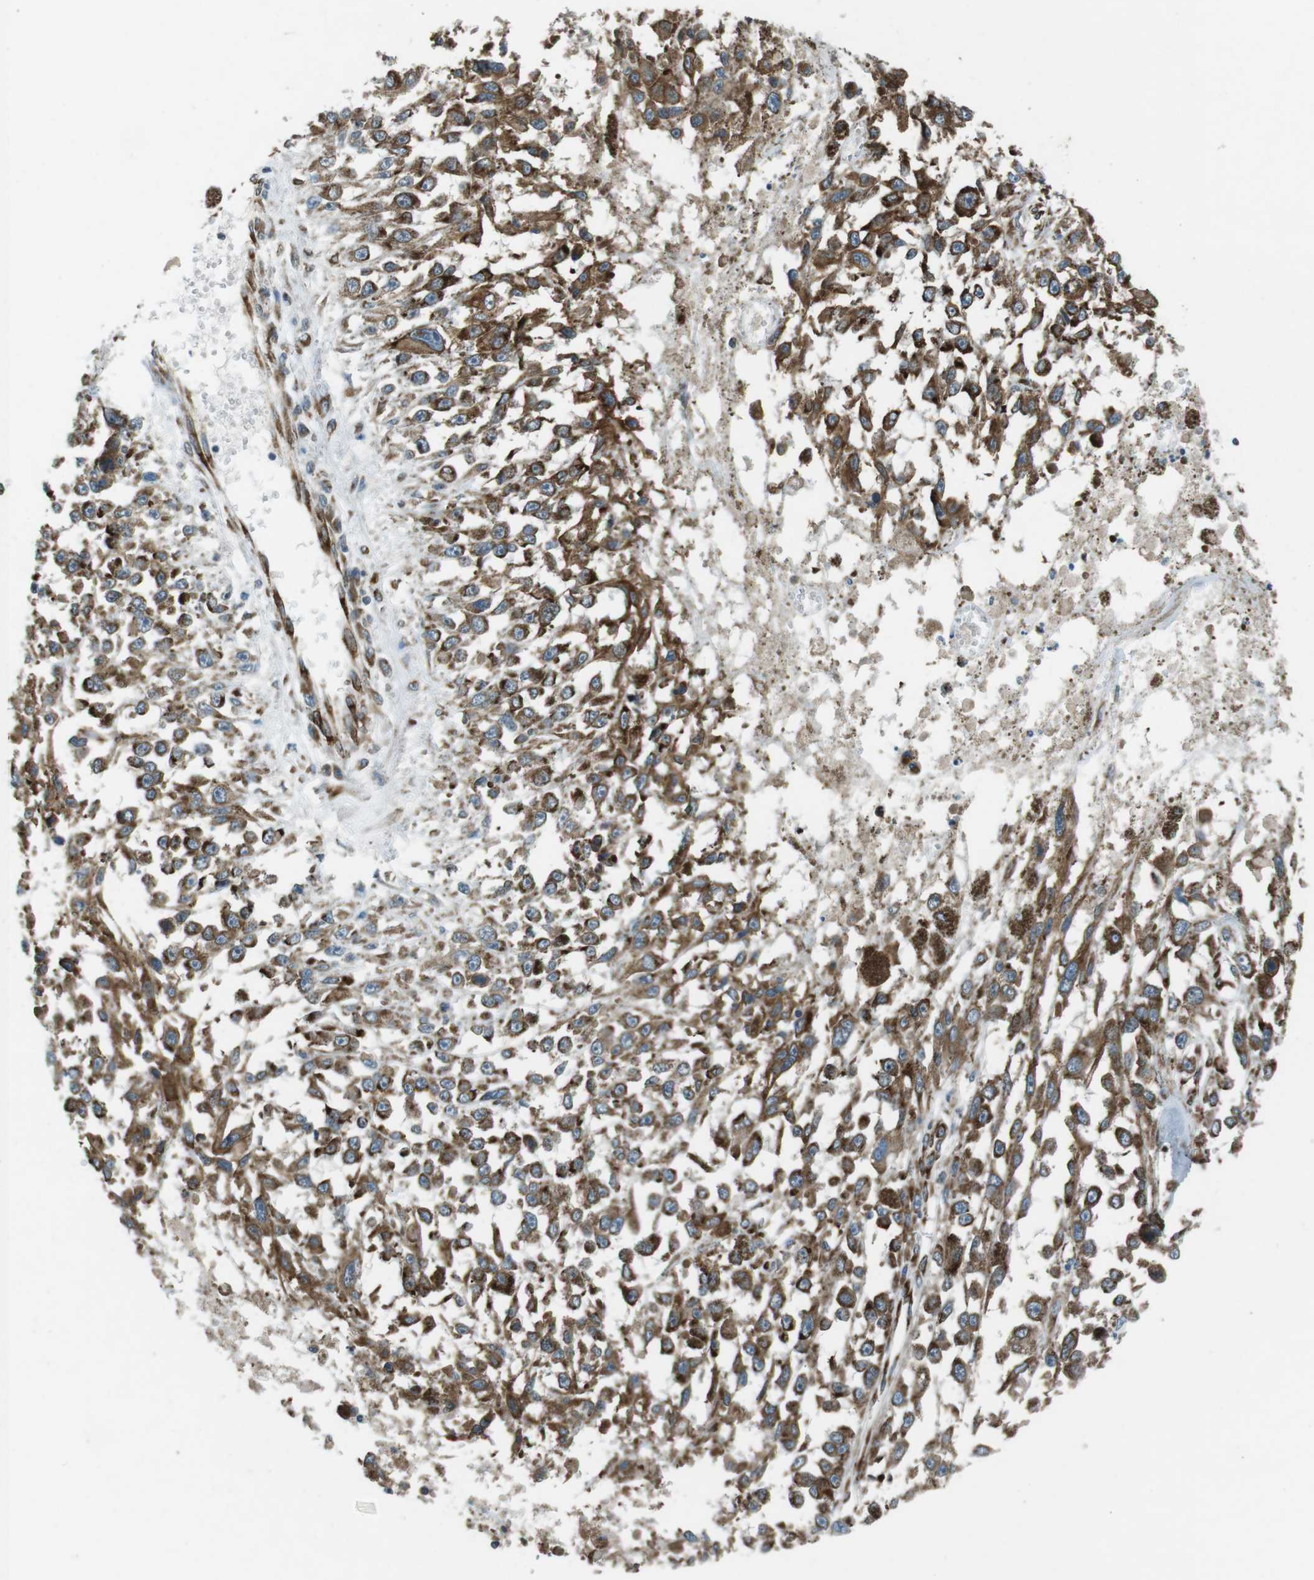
{"staining": {"intensity": "strong", "quantity": ">75%", "location": "cytoplasmic/membranous"}, "tissue": "melanoma", "cell_type": "Tumor cells", "image_type": "cancer", "snomed": [{"axis": "morphology", "description": "Malignant melanoma, Metastatic site"}, {"axis": "topography", "description": "Lymph node"}], "caption": "The image exhibits a brown stain indicating the presence of a protein in the cytoplasmic/membranous of tumor cells in melanoma. (DAB IHC, brown staining for protein, blue staining for nuclei).", "gene": "KTN1", "patient": {"sex": "male", "age": 59}}